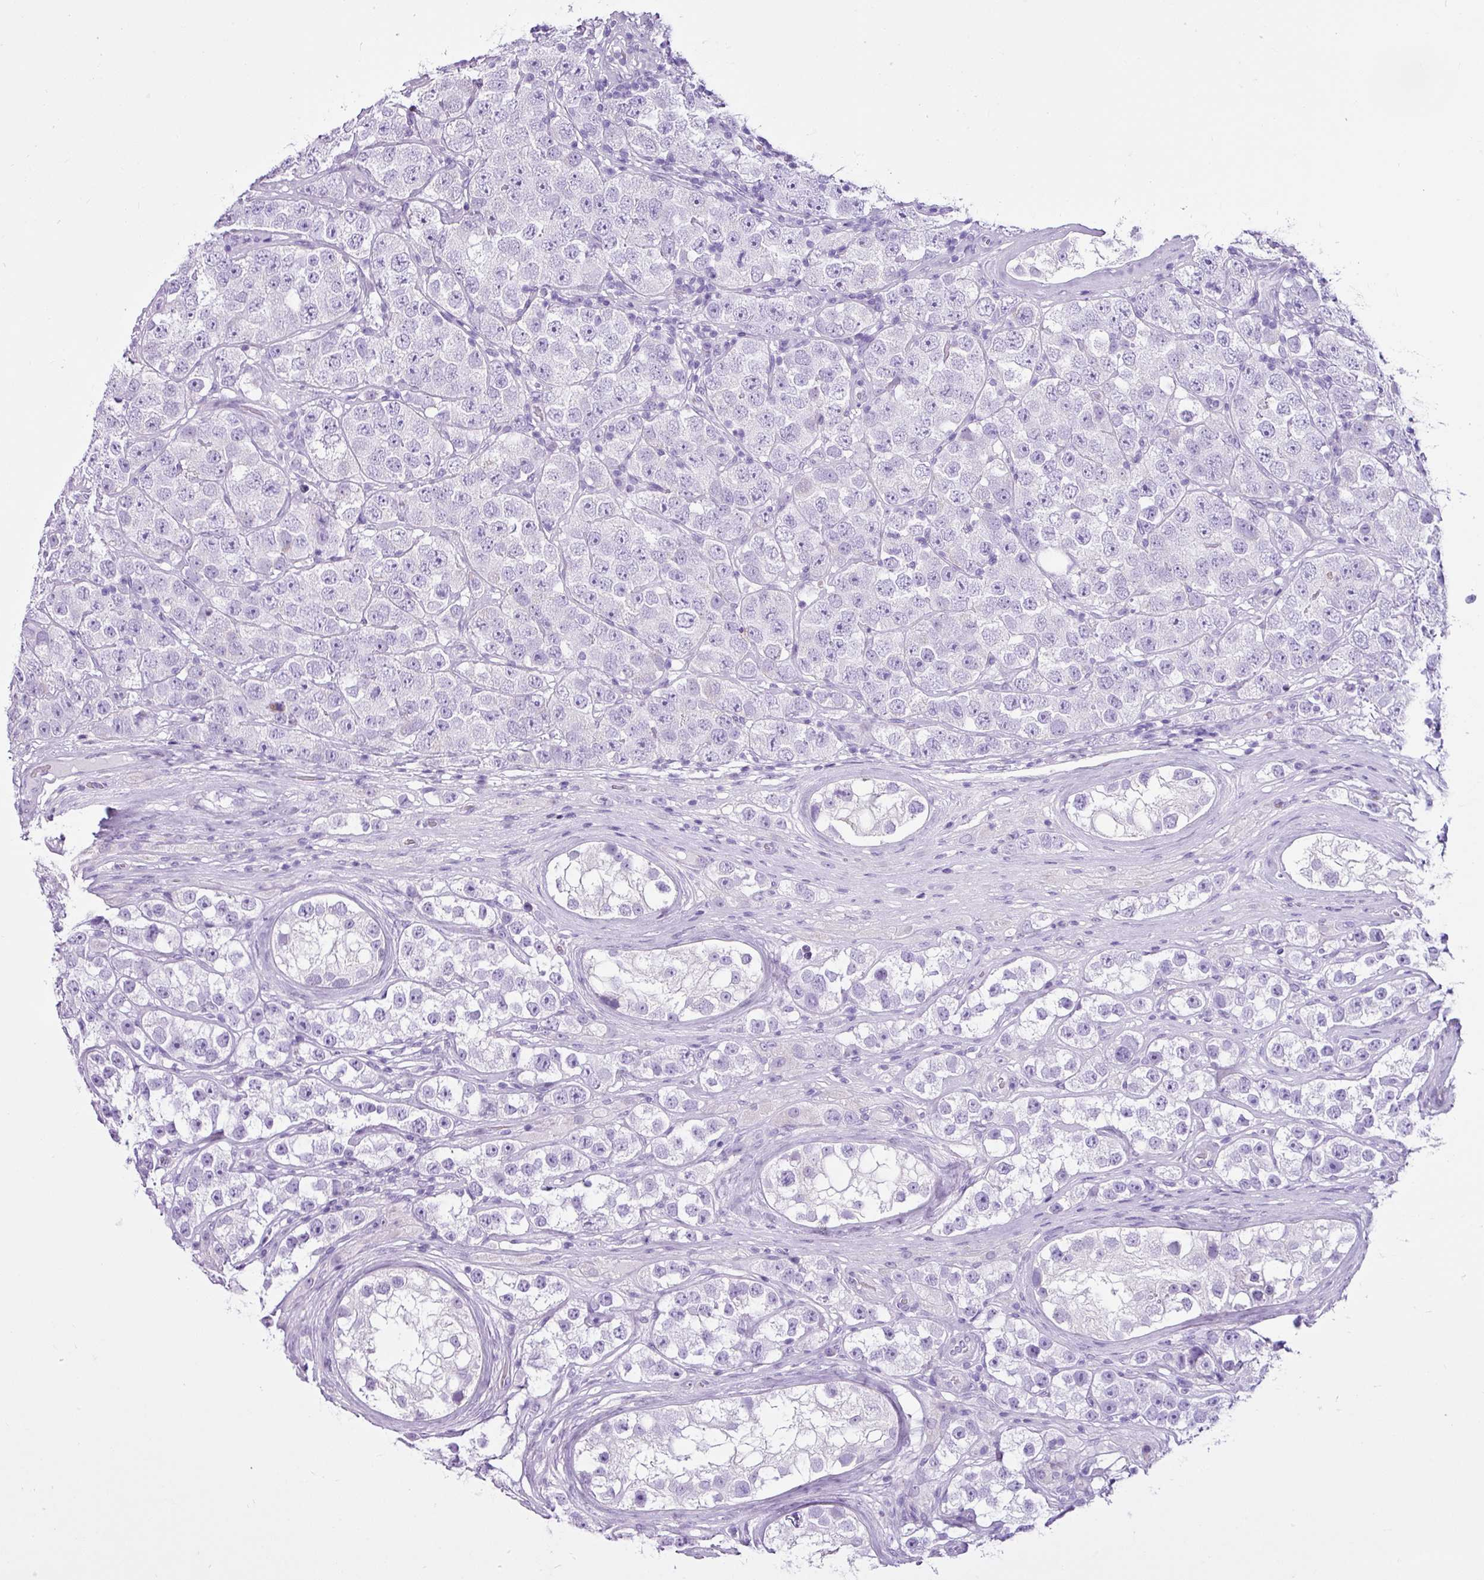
{"staining": {"intensity": "negative", "quantity": "none", "location": "none"}, "tissue": "testis cancer", "cell_type": "Tumor cells", "image_type": "cancer", "snomed": [{"axis": "morphology", "description": "Seminoma, NOS"}, {"axis": "topography", "description": "Testis"}], "caption": "Testis cancer (seminoma) stained for a protein using immunohistochemistry shows no staining tumor cells.", "gene": "LILRB4", "patient": {"sex": "male", "age": 28}}